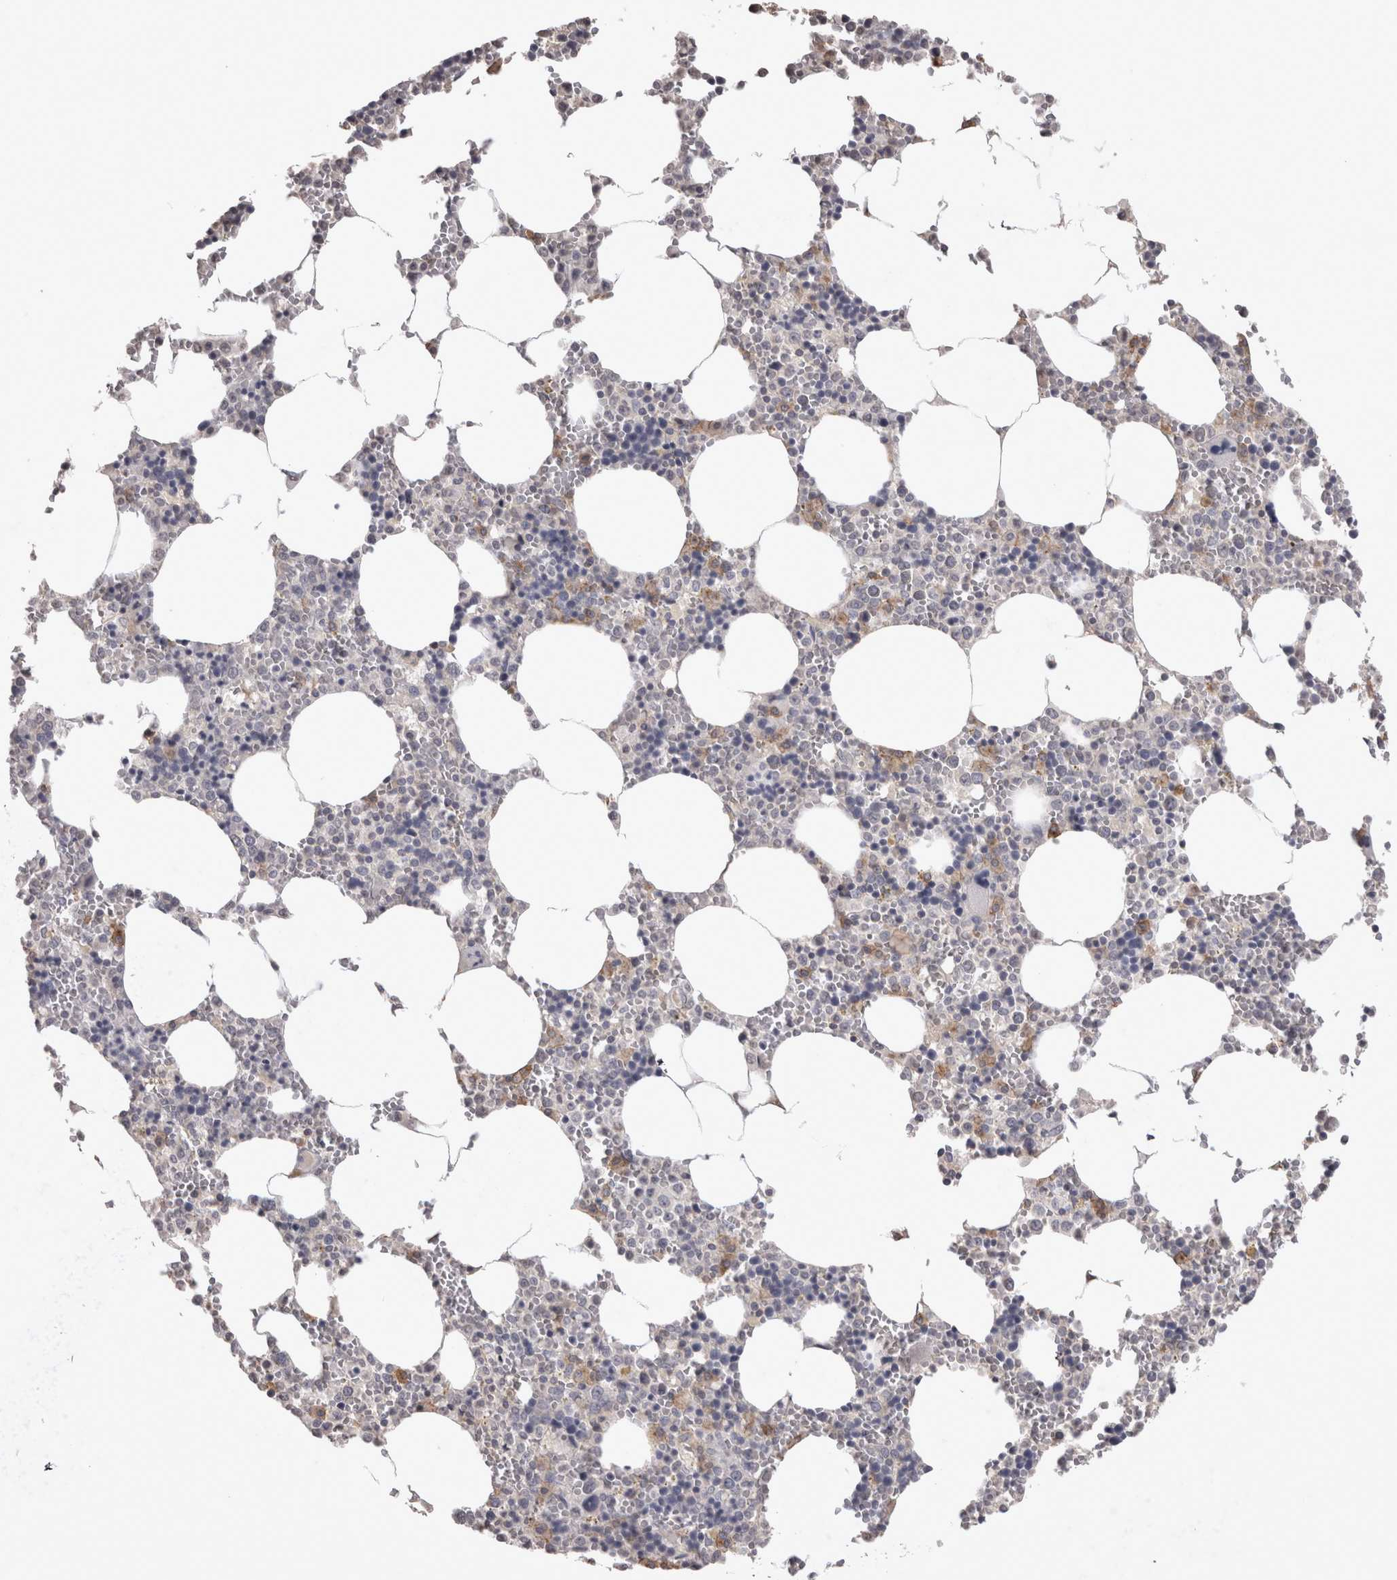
{"staining": {"intensity": "moderate", "quantity": "<25%", "location": "cytoplasmic/membranous"}, "tissue": "bone marrow", "cell_type": "Hematopoietic cells", "image_type": "normal", "snomed": [{"axis": "morphology", "description": "Normal tissue, NOS"}, {"axis": "topography", "description": "Bone marrow"}], "caption": "Moderate cytoplasmic/membranous staining is seen in about <25% of hematopoietic cells in benign bone marrow. (DAB (3,3'-diaminobenzidine) = brown stain, brightfield microscopy at high magnification).", "gene": "LAX1", "patient": {"sex": "male", "age": 70}}